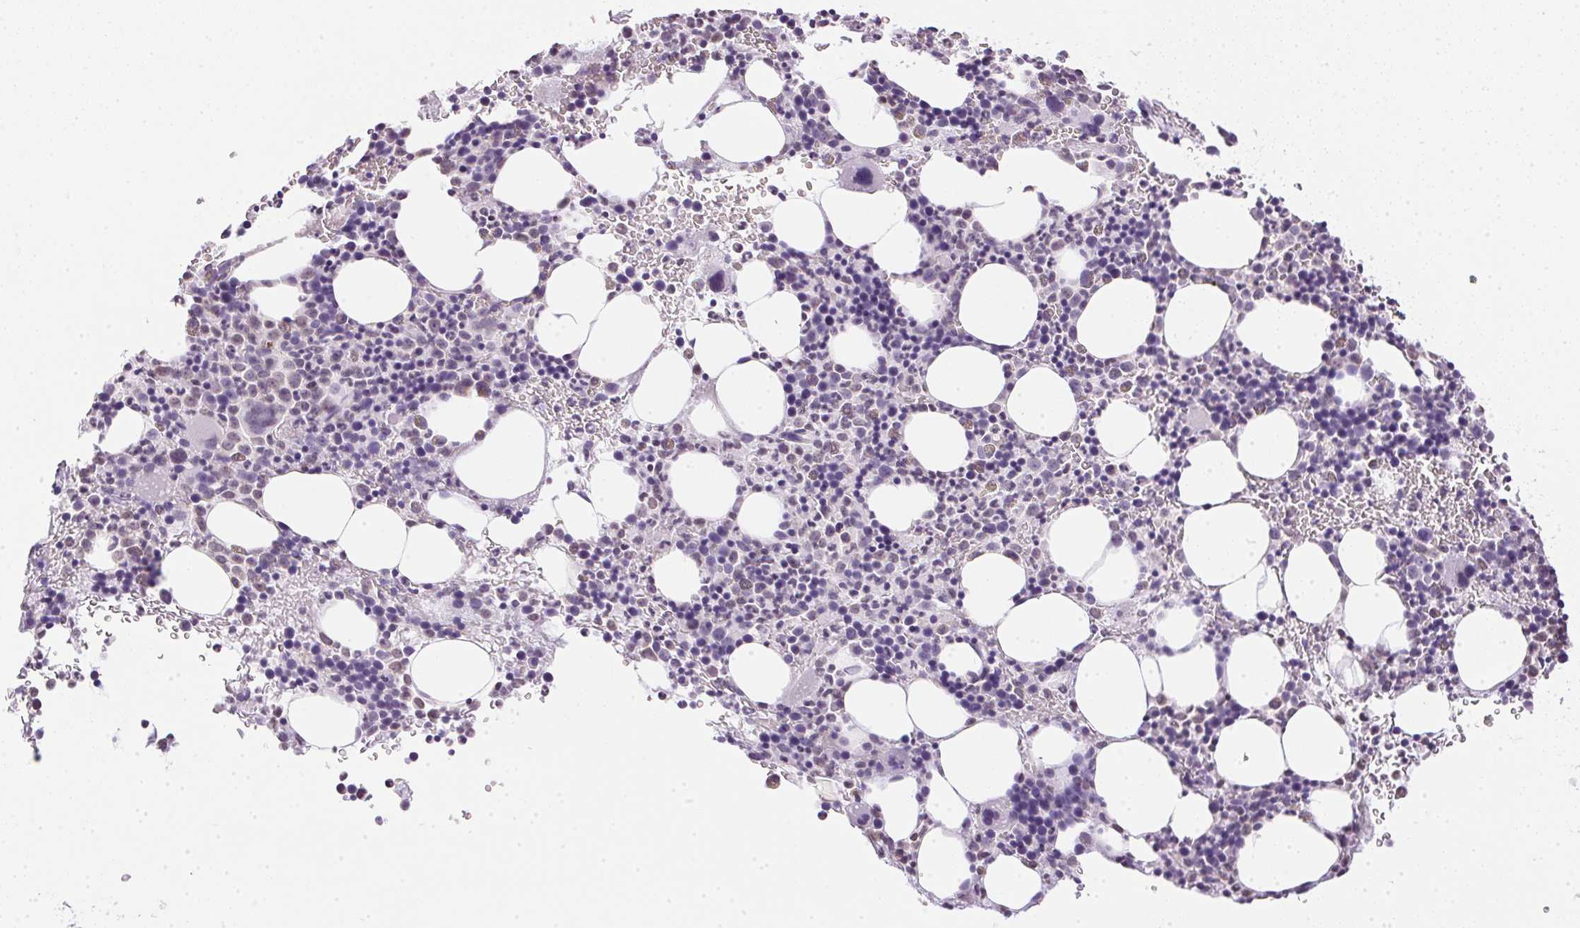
{"staining": {"intensity": "negative", "quantity": "none", "location": "none"}, "tissue": "bone marrow", "cell_type": "Hematopoietic cells", "image_type": "normal", "snomed": [{"axis": "morphology", "description": "Normal tissue, NOS"}, {"axis": "topography", "description": "Bone marrow"}], "caption": "Immunohistochemistry (IHC) histopathology image of normal human bone marrow stained for a protein (brown), which reveals no expression in hematopoietic cells. Nuclei are stained in blue.", "gene": "PRL", "patient": {"sex": "male", "age": 63}}